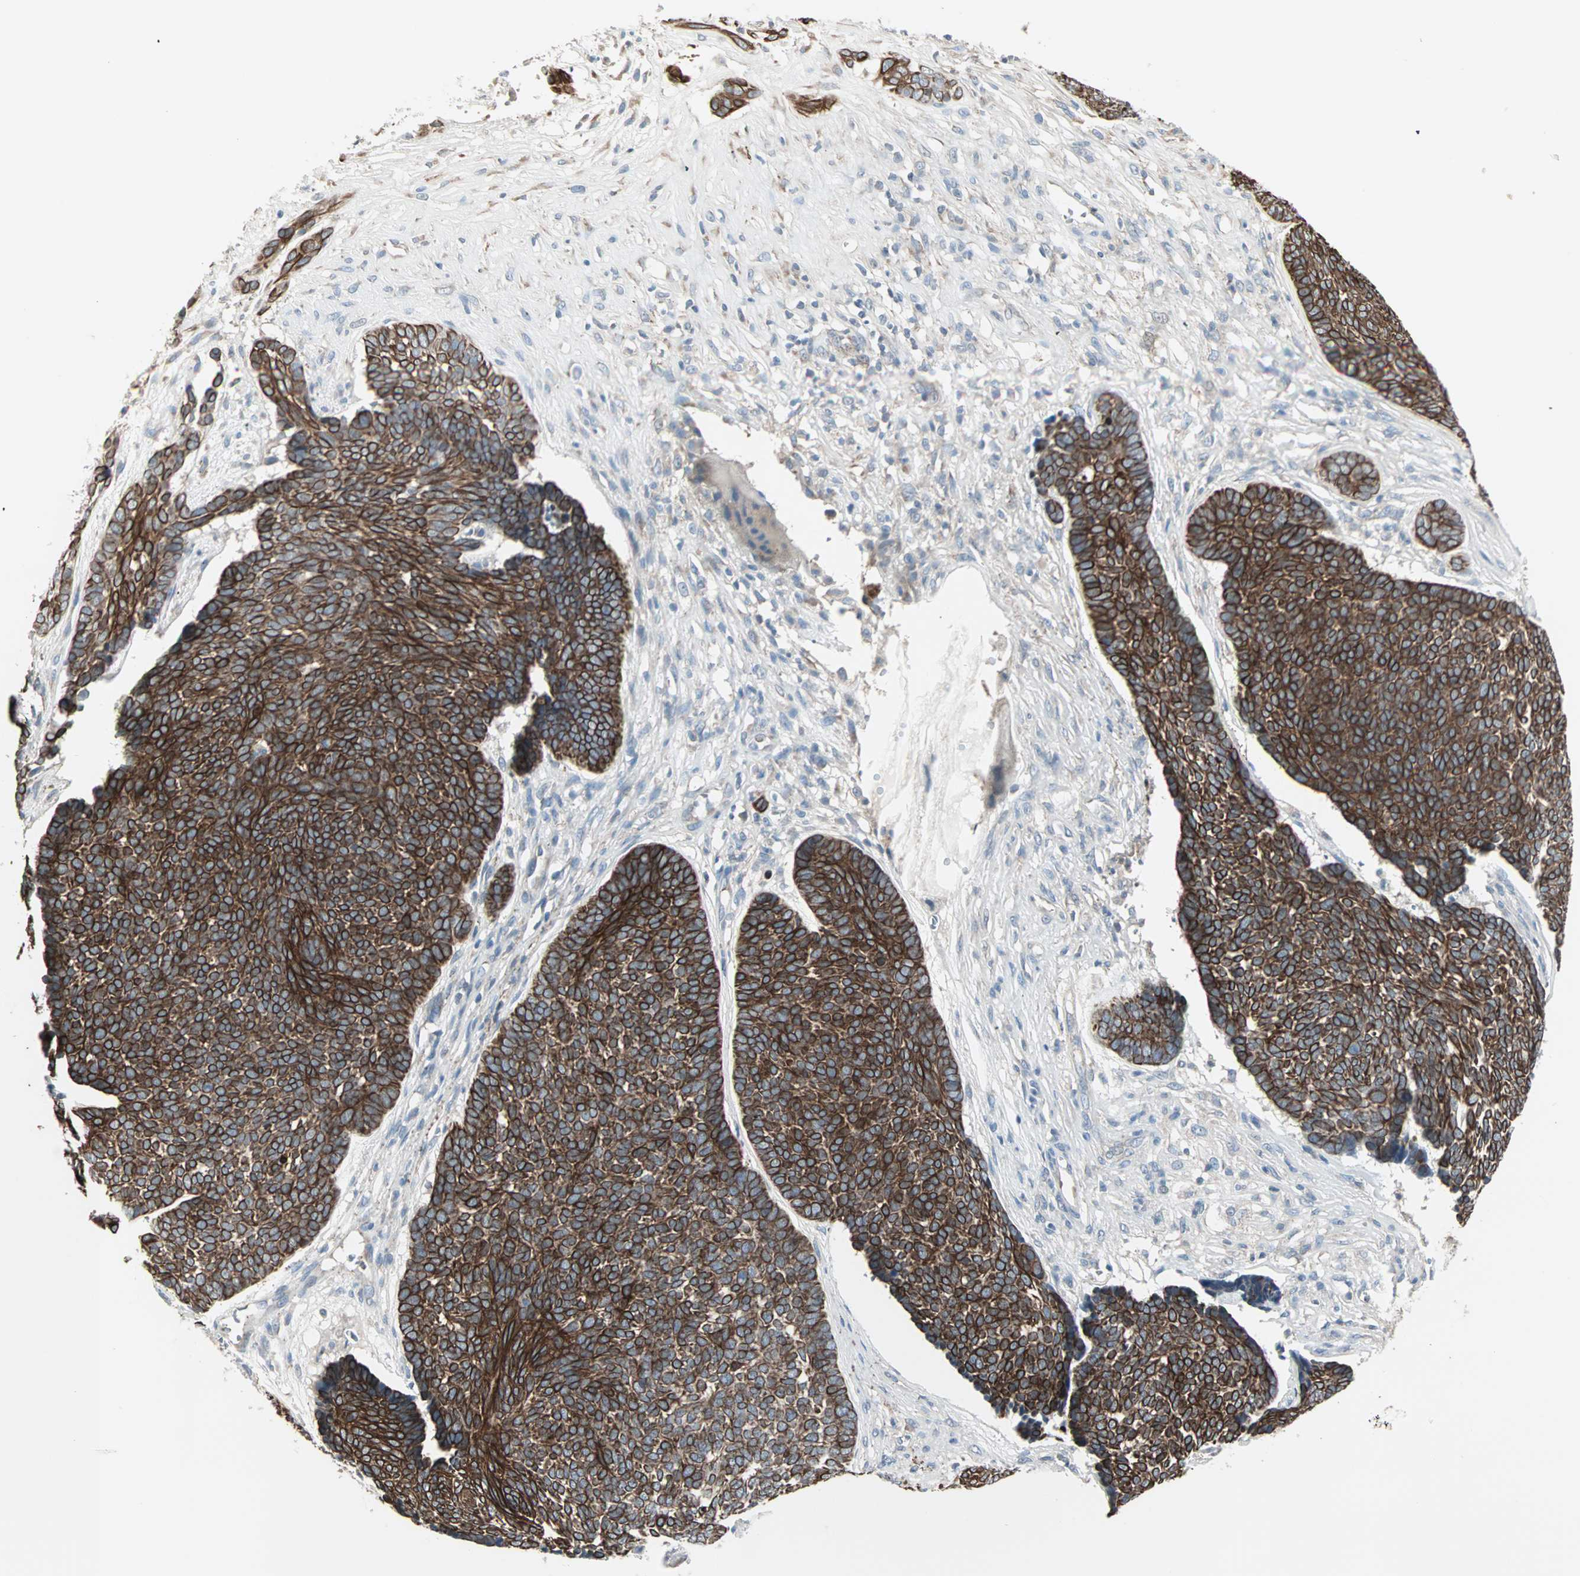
{"staining": {"intensity": "strong", "quantity": ">75%", "location": "cytoplasmic/membranous"}, "tissue": "skin cancer", "cell_type": "Tumor cells", "image_type": "cancer", "snomed": [{"axis": "morphology", "description": "Basal cell carcinoma"}, {"axis": "topography", "description": "Skin"}], "caption": "A brown stain highlights strong cytoplasmic/membranous positivity of a protein in skin cancer (basal cell carcinoma) tumor cells.", "gene": "ZFP36", "patient": {"sex": "male", "age": 84}}